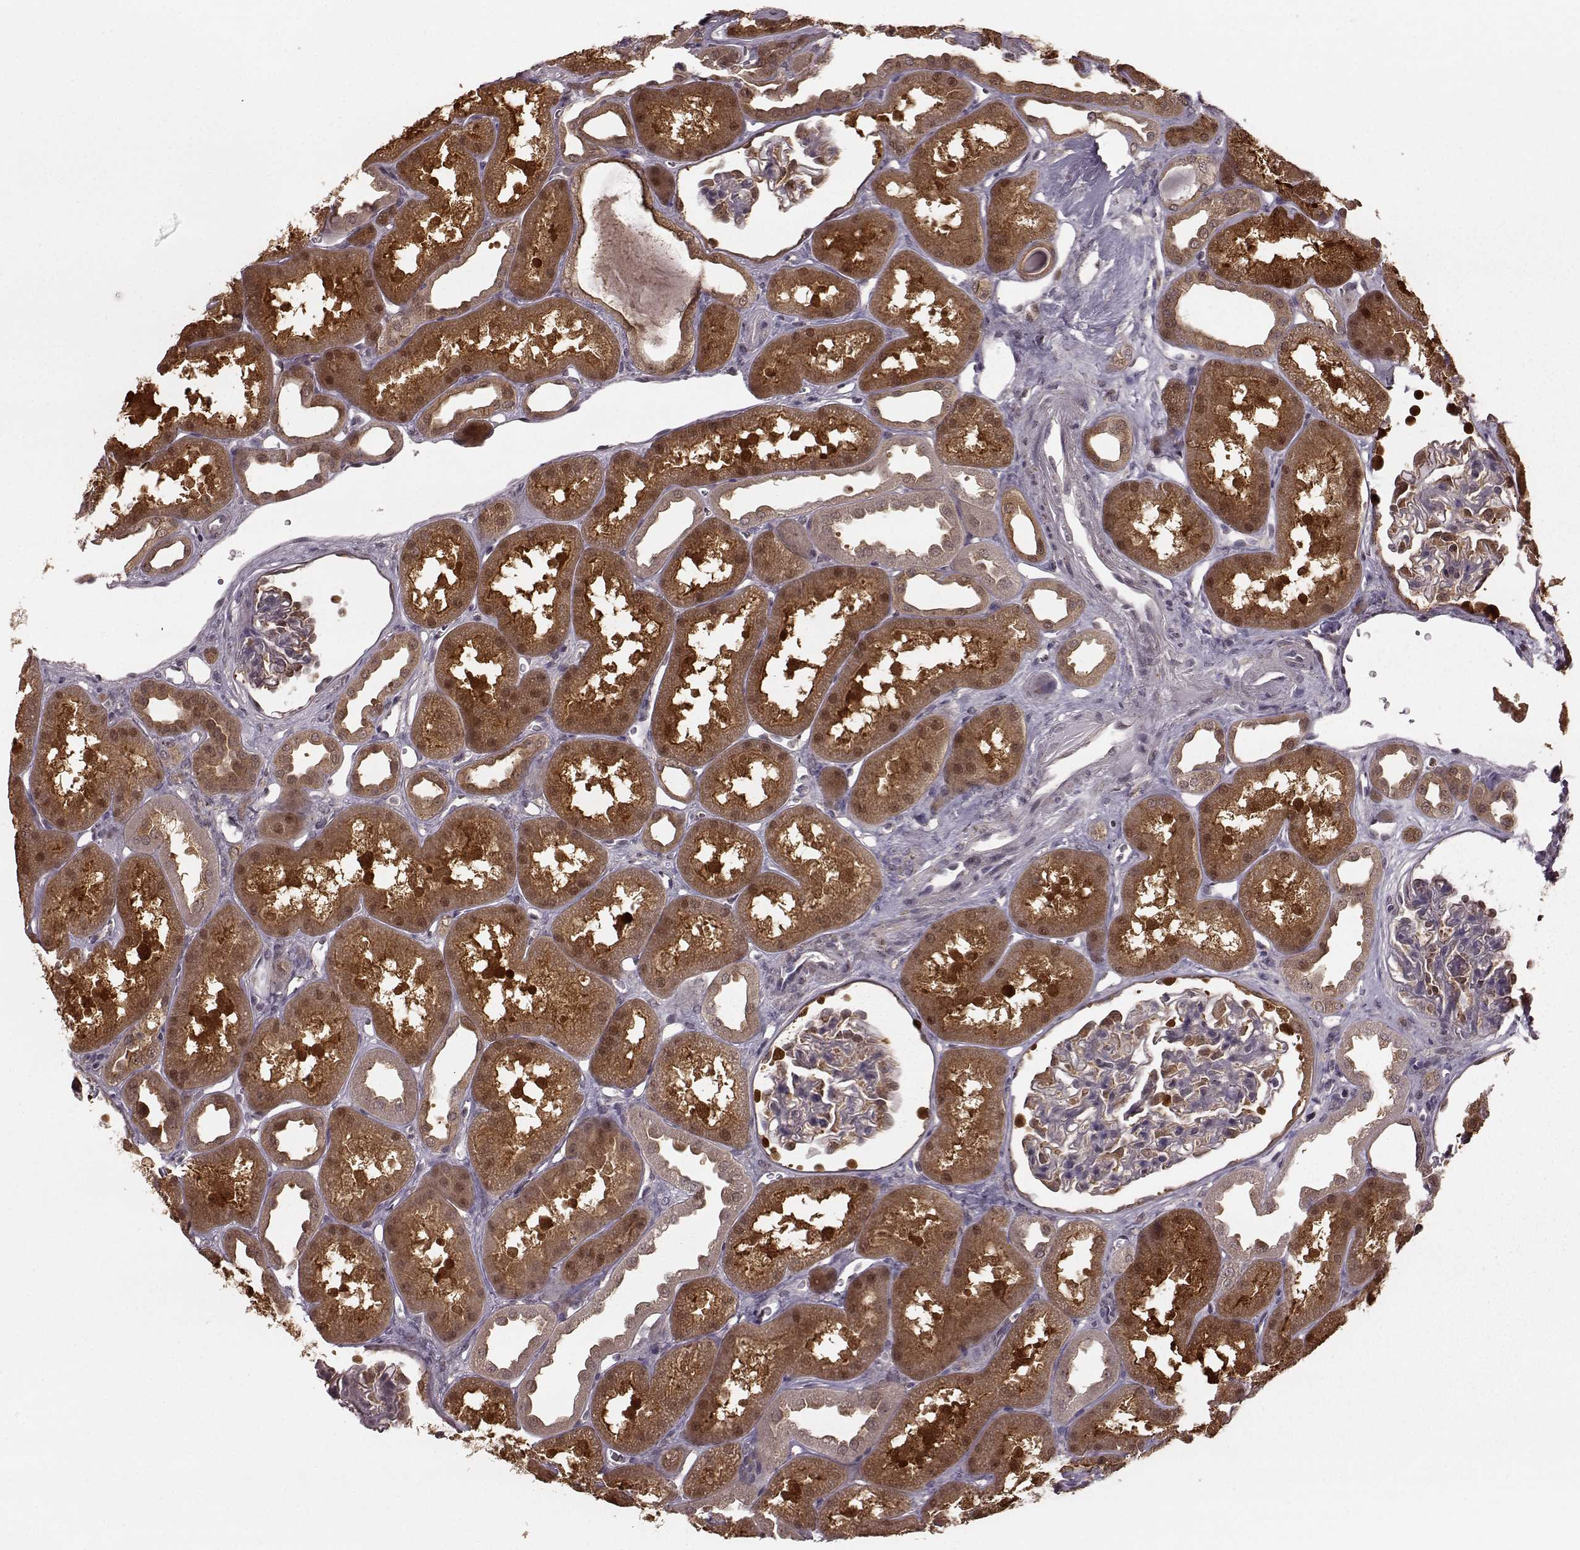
{"staining": {"intensity": "weak", "quantity": "25%-75%", "location": "cytoplasmic/membranous"}, "tissue": "kidney", "cell_type": "Cells in glomeruli", "image_type": "normal", "snomed": [{"axis": "morphology", "description": "Normal tissue, NOS"}, {"axis": "topography", "description": "Kidney"}], "caption": "Immunohistochemistry (IHC) image of benign kidney stained for a protein (brown), which exhibits low levels of weak cytoplasmic/membranous expression in about 25%-75% of cells in glomeruli.", "gene": "GSS", "patient": {"sex": "male", "age": 61}}